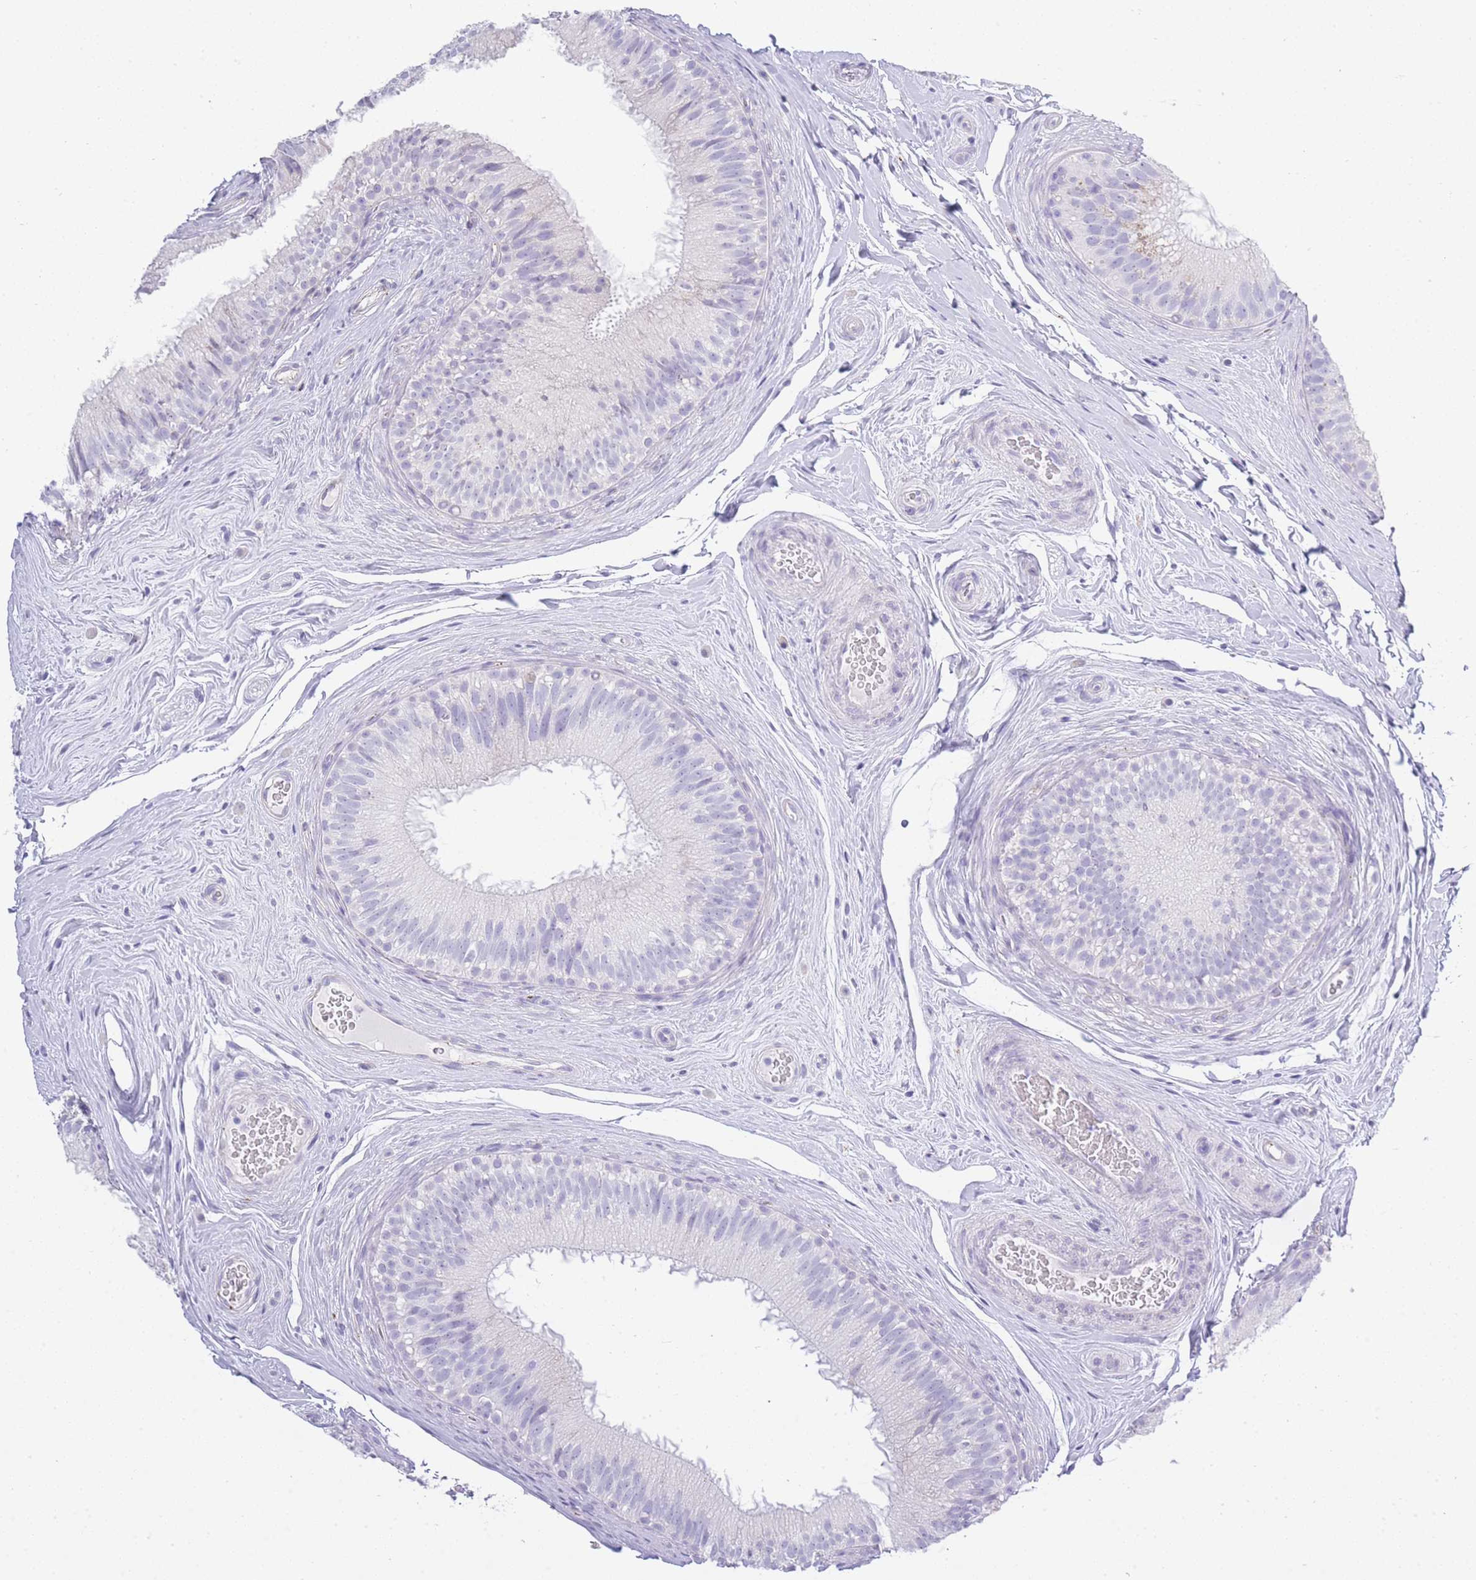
{"staining": {"intensity": "negative", "quantity": "none", "location": "none"}, "tissue": "epididymis", "cell_type": "Glandular cells", "image_type": "normal", "snomed": [{"axis": "morphology", "description": "Normal tissue, NOS"}, {"axis": "topography", "description": "Epididymis"}], "caption": "This histopathology image is of normal epididymis stained with IHC to label a protein in brown with the nuclei are counter-stained blue. There is no expression in glandular cells.", "gene": "RHO", "patient": {"sex": "male", "age": 34}}